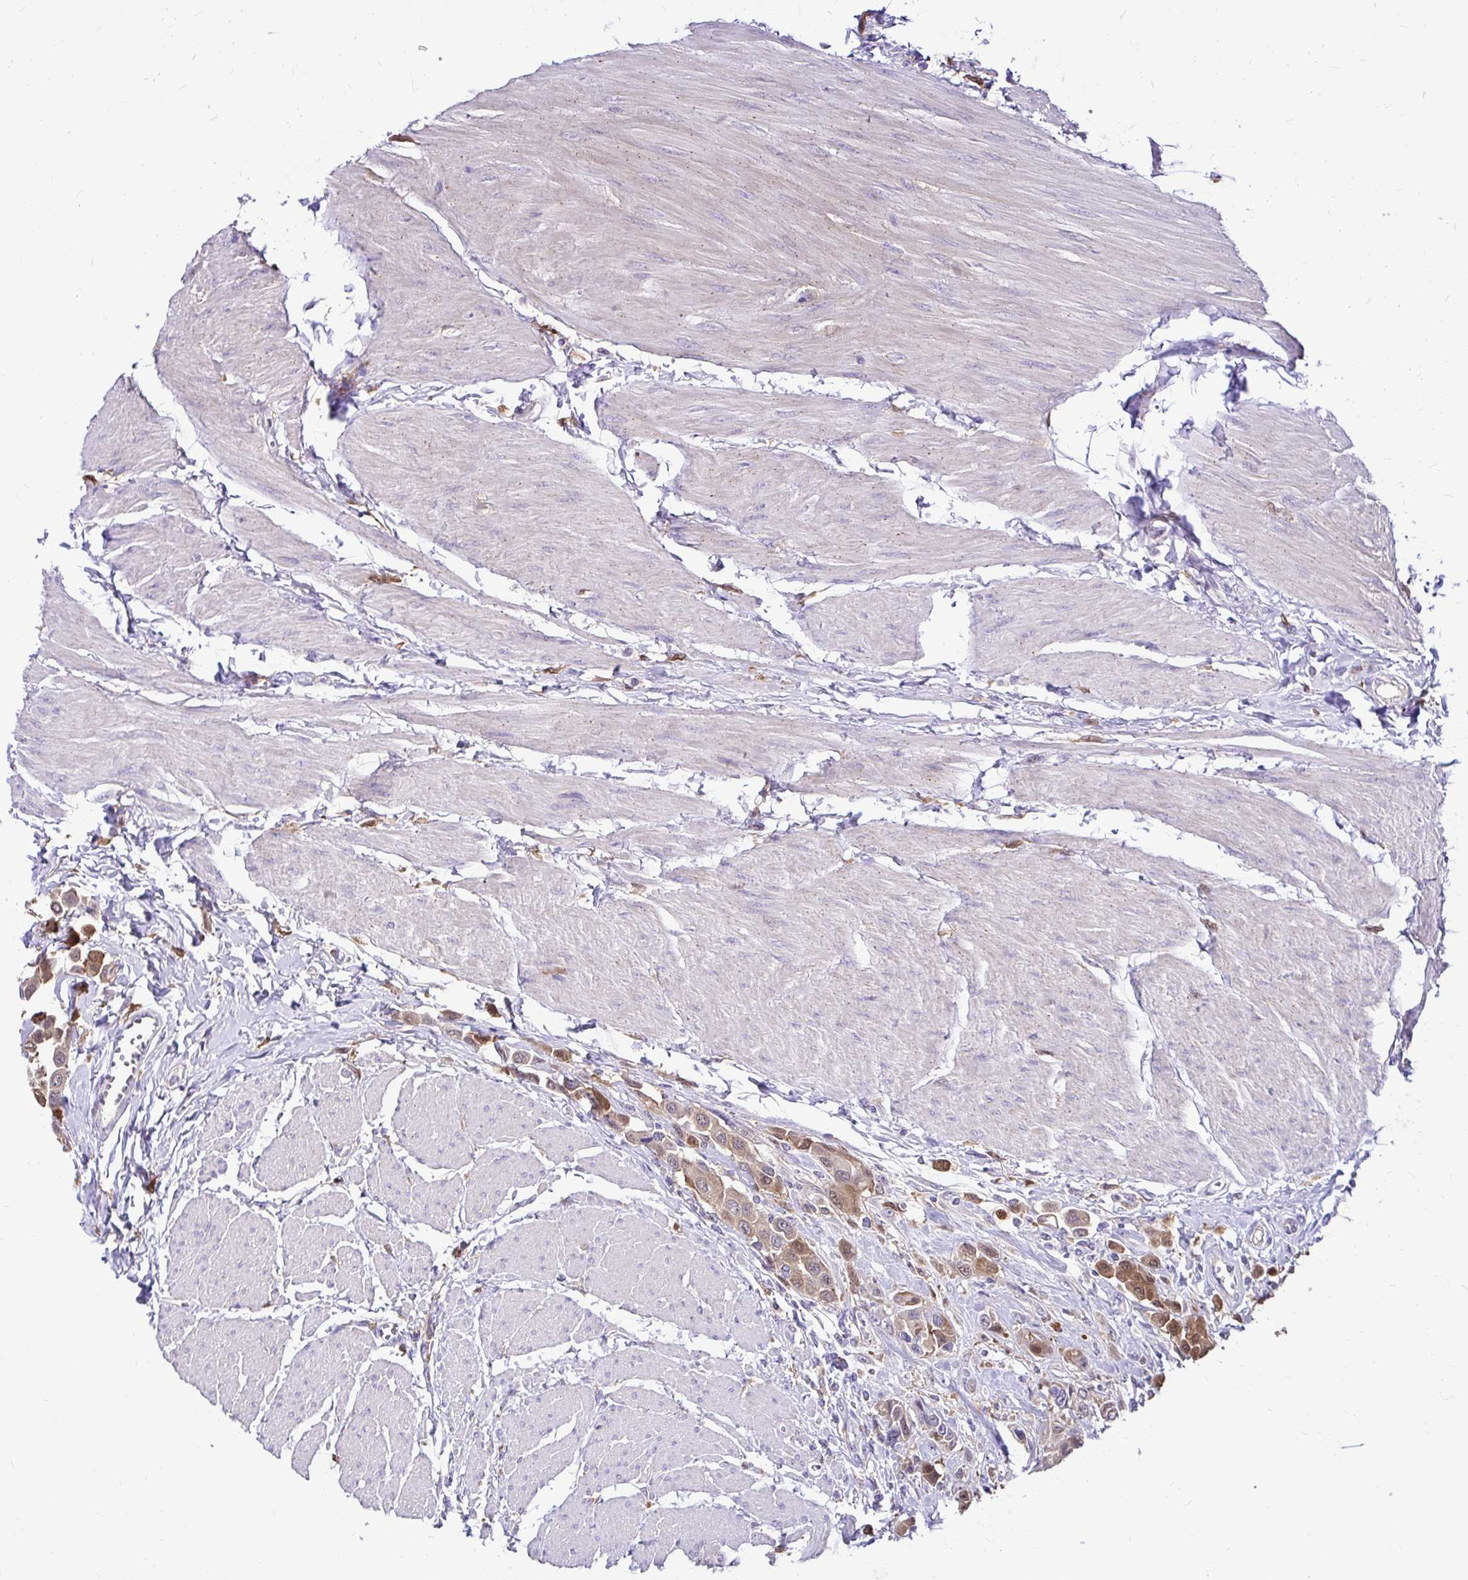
{"staining": {"intensity": "moderate", "quantity": ">75%", "location": "cytoplasmic/membranous"}, "tissue": "urothelial cancer", "cell_type": "Tumor cells", "image_type": "cancer", "snomed": [{"axis": "morphology", "description": "Urothelial carcinoma, High grade"}, {"axis": "topography", "description": "Urinary bladder"}], "caption": "Immunohistochemistry micrograph of neoplastic tissue: human urothelial cancer stained using immunohistochemistry (IHC) shows medium levels of moderate protein expression localized specifically in the cytoplasmic/membranous of tumor cells, appearing as a cytoplasmic/membranous brown color.", "gene": "IDH1", "patient": {"sex": "male", "age": 50}}